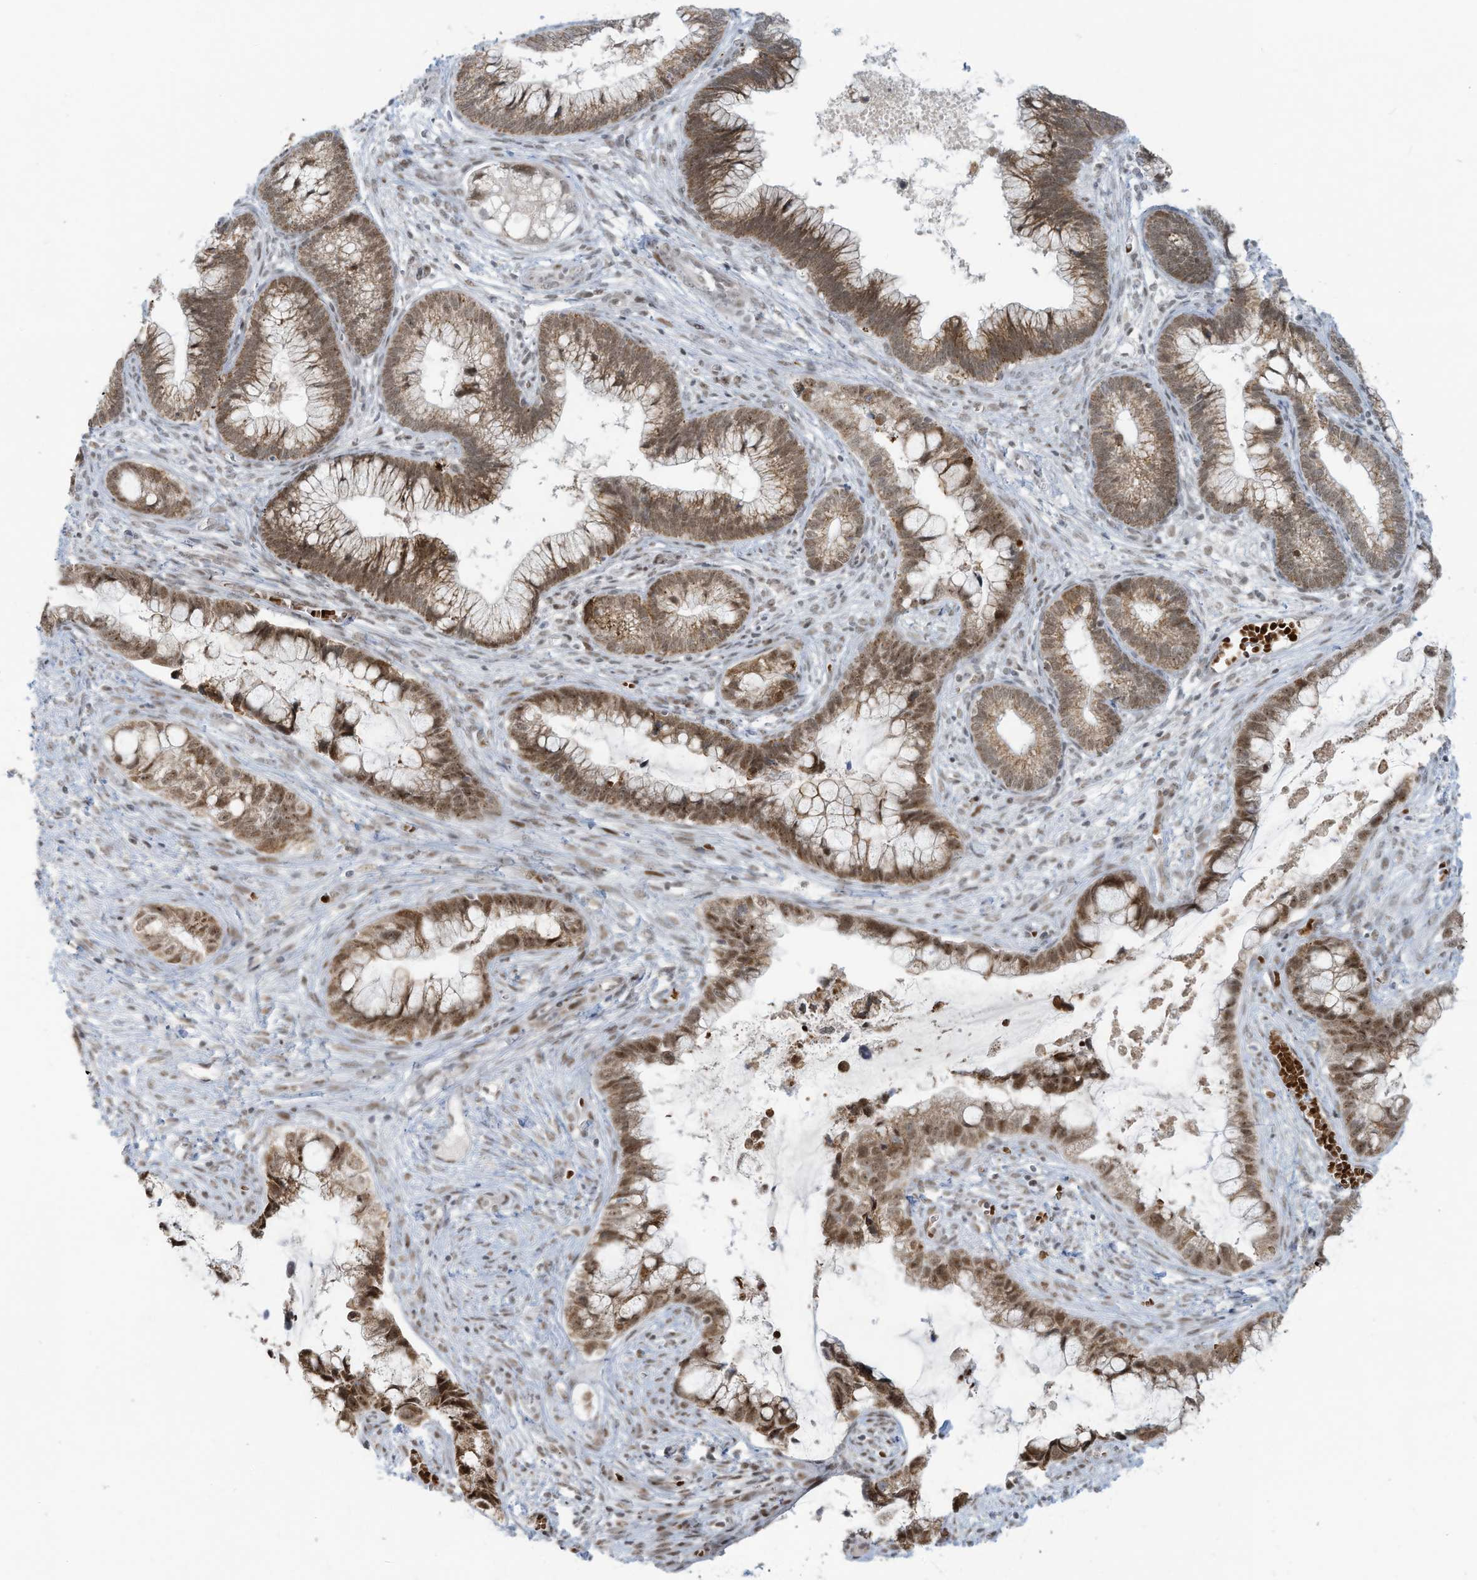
{"staining": {"intensity": "moderate", "quantity": ">75%", "location": "cytoplasmic/membranous,nuclear"}, "tissue": "cervical cancer", "cell_type": "Tumor cells", "image_type": "cancer", "snomed": [{"axis": "morphology", "description": "Adenocarcinoma, NOS"}, {"axis": "topography", "description": "Cervix"}], "caption": "Human adenocarcinoma (cervical) stained with a brown dye reveals moderate cytoplasmic/membranous and nuclear positive expression in about >75% of tumor cells.", "gene": "ECT2L", "patient": {"sex": "female", "age": 44}}